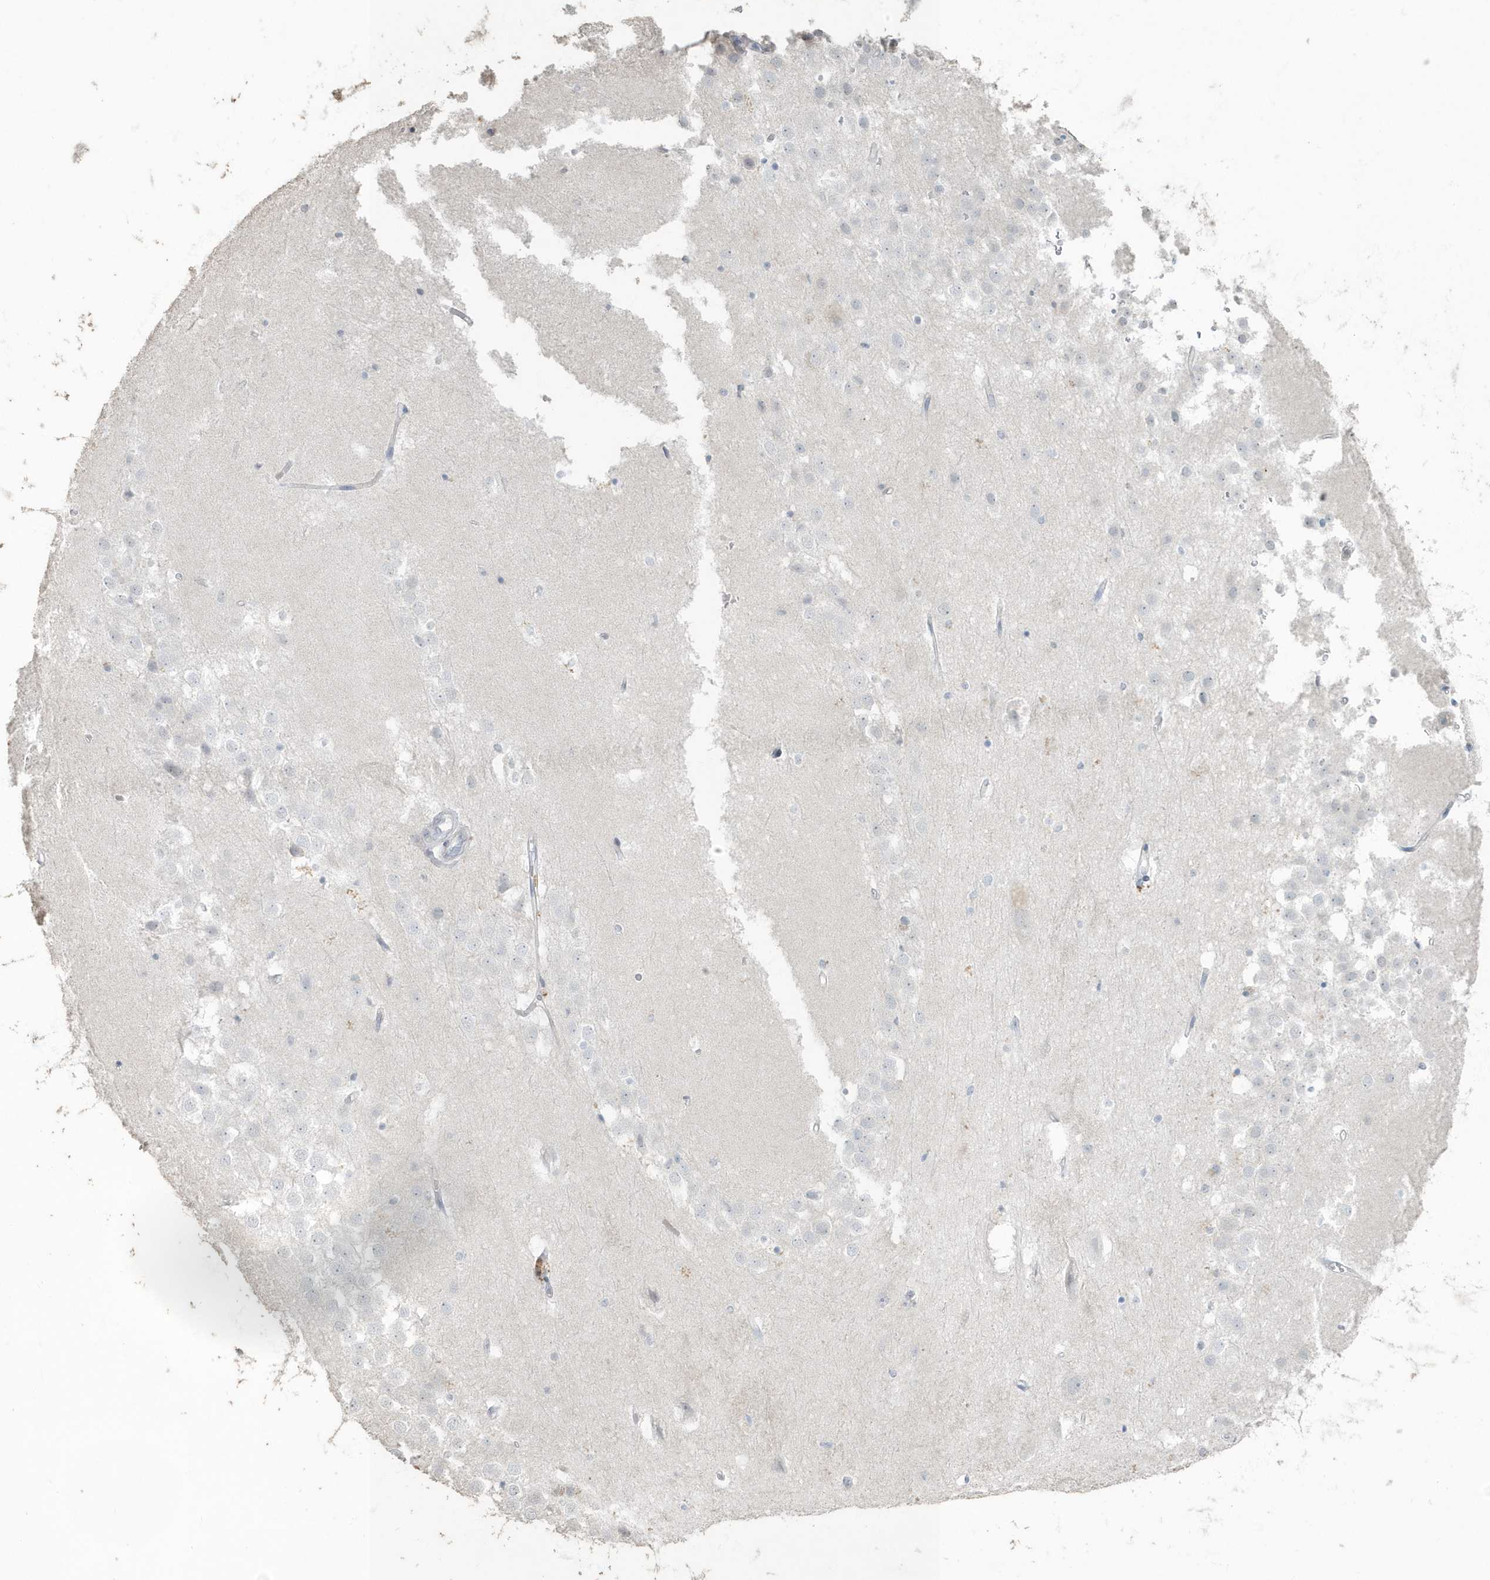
{"staining": {"intensity": "negative", "quantity": "none", "location": "none"}, "tissue": "hippocampus", "cell_type": "Glial cells", "image_type": "normal", "snomed": [{"axis": "morphology", "description": "Normal tissue, NOS"}, {"axis": "topography", "description": "Hippocampus"}], "caption": "The IHC histopathology image has no significant expression in glial cells of hippocampus.", "gene": "MYOT", "patient": {"sex": "female", "age": 52}}